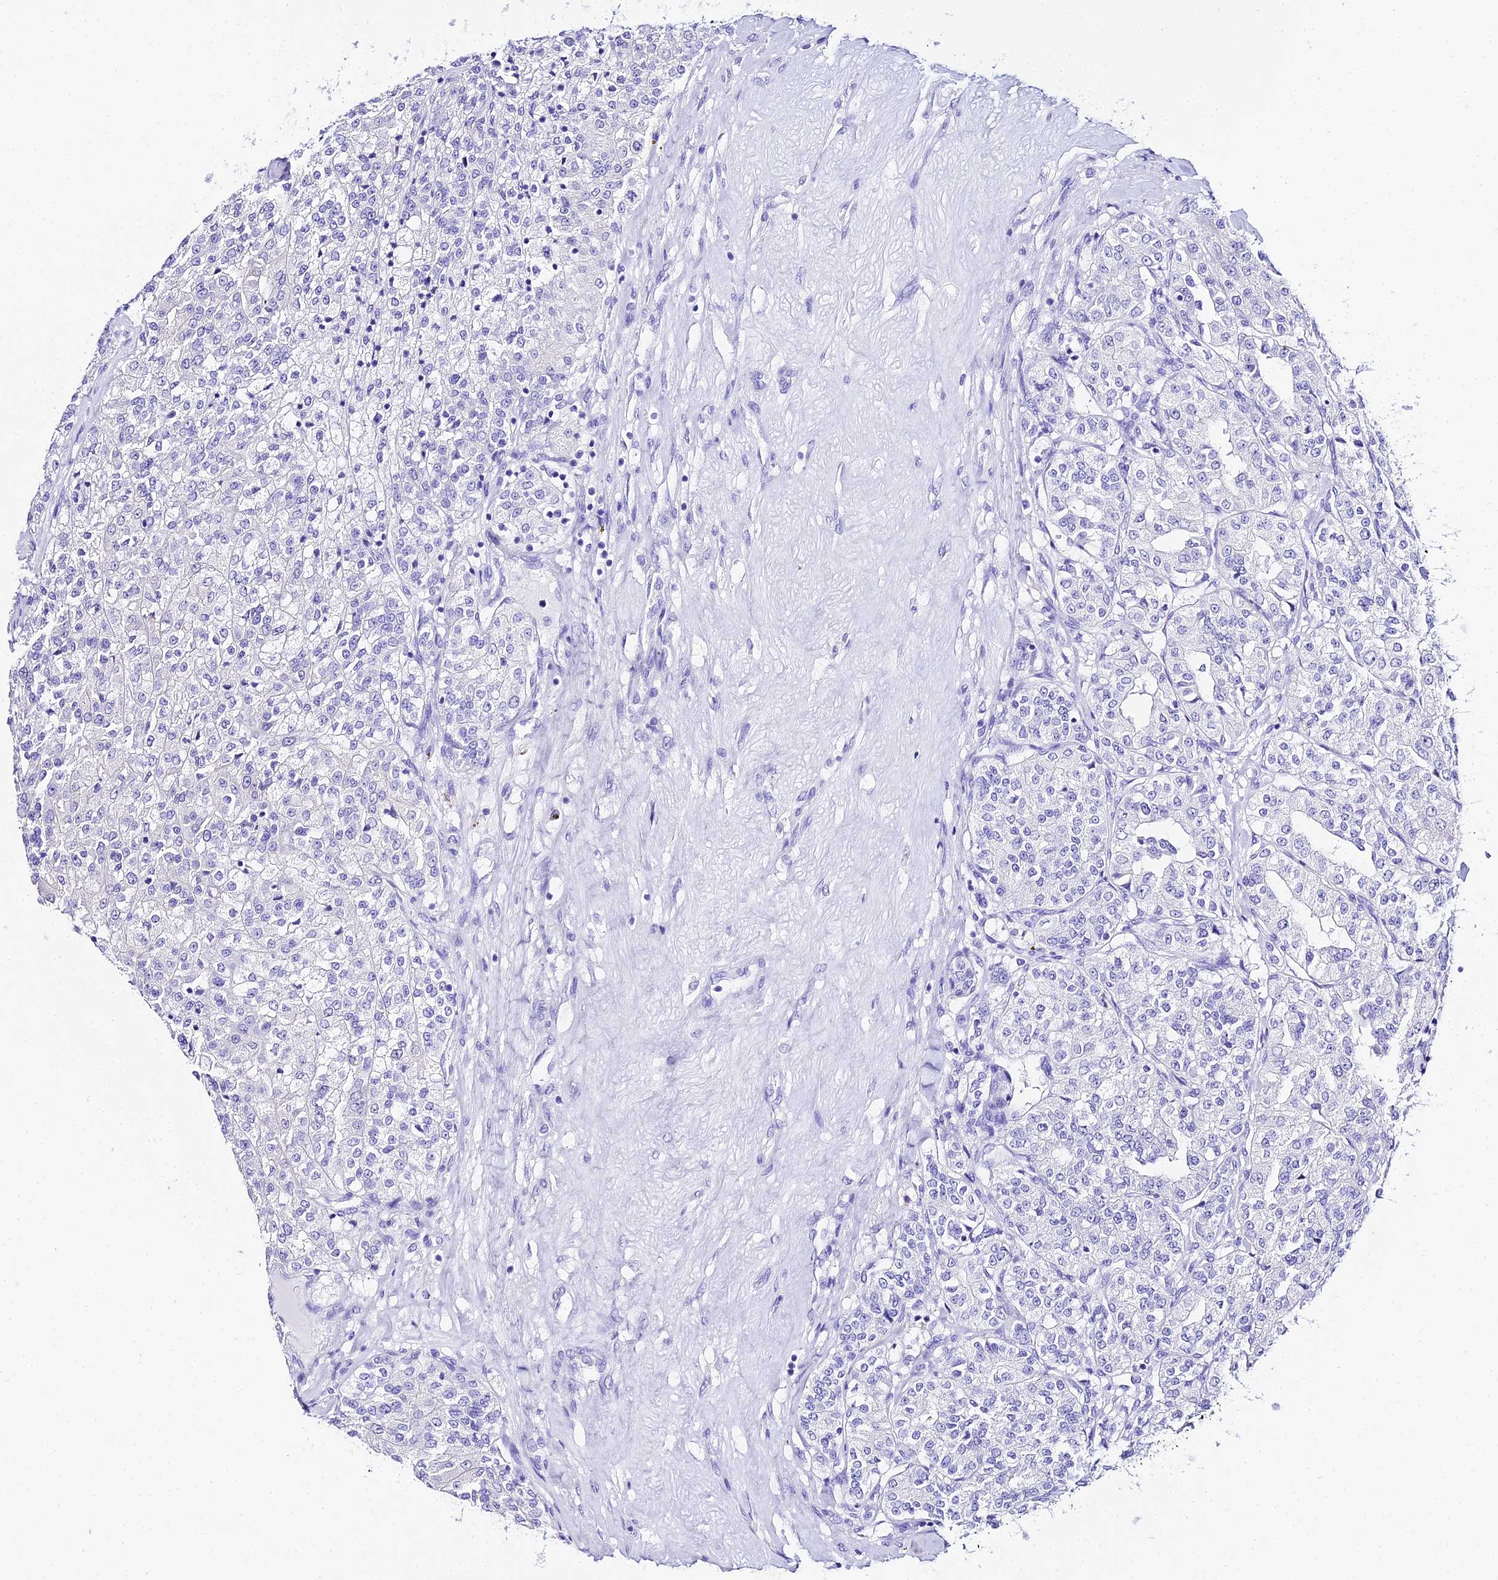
{"staining": {"intensity": "negative", "quantity": "none", "location": "none"}, "tissue": "renal cancer", "cell_type": "Tumor cells", "image_type": "cancer", "snomed": [{"axis": "morphology", "description": "Adenocarcinoma, NOS"}, {"axis": "topography", "description": "Kidney"}], "caption": "Tumor cells show no significant expression in renal adenocarcinoma.", "gene": "TRMT44", "patient": {"sex": "female", "age": 63}}